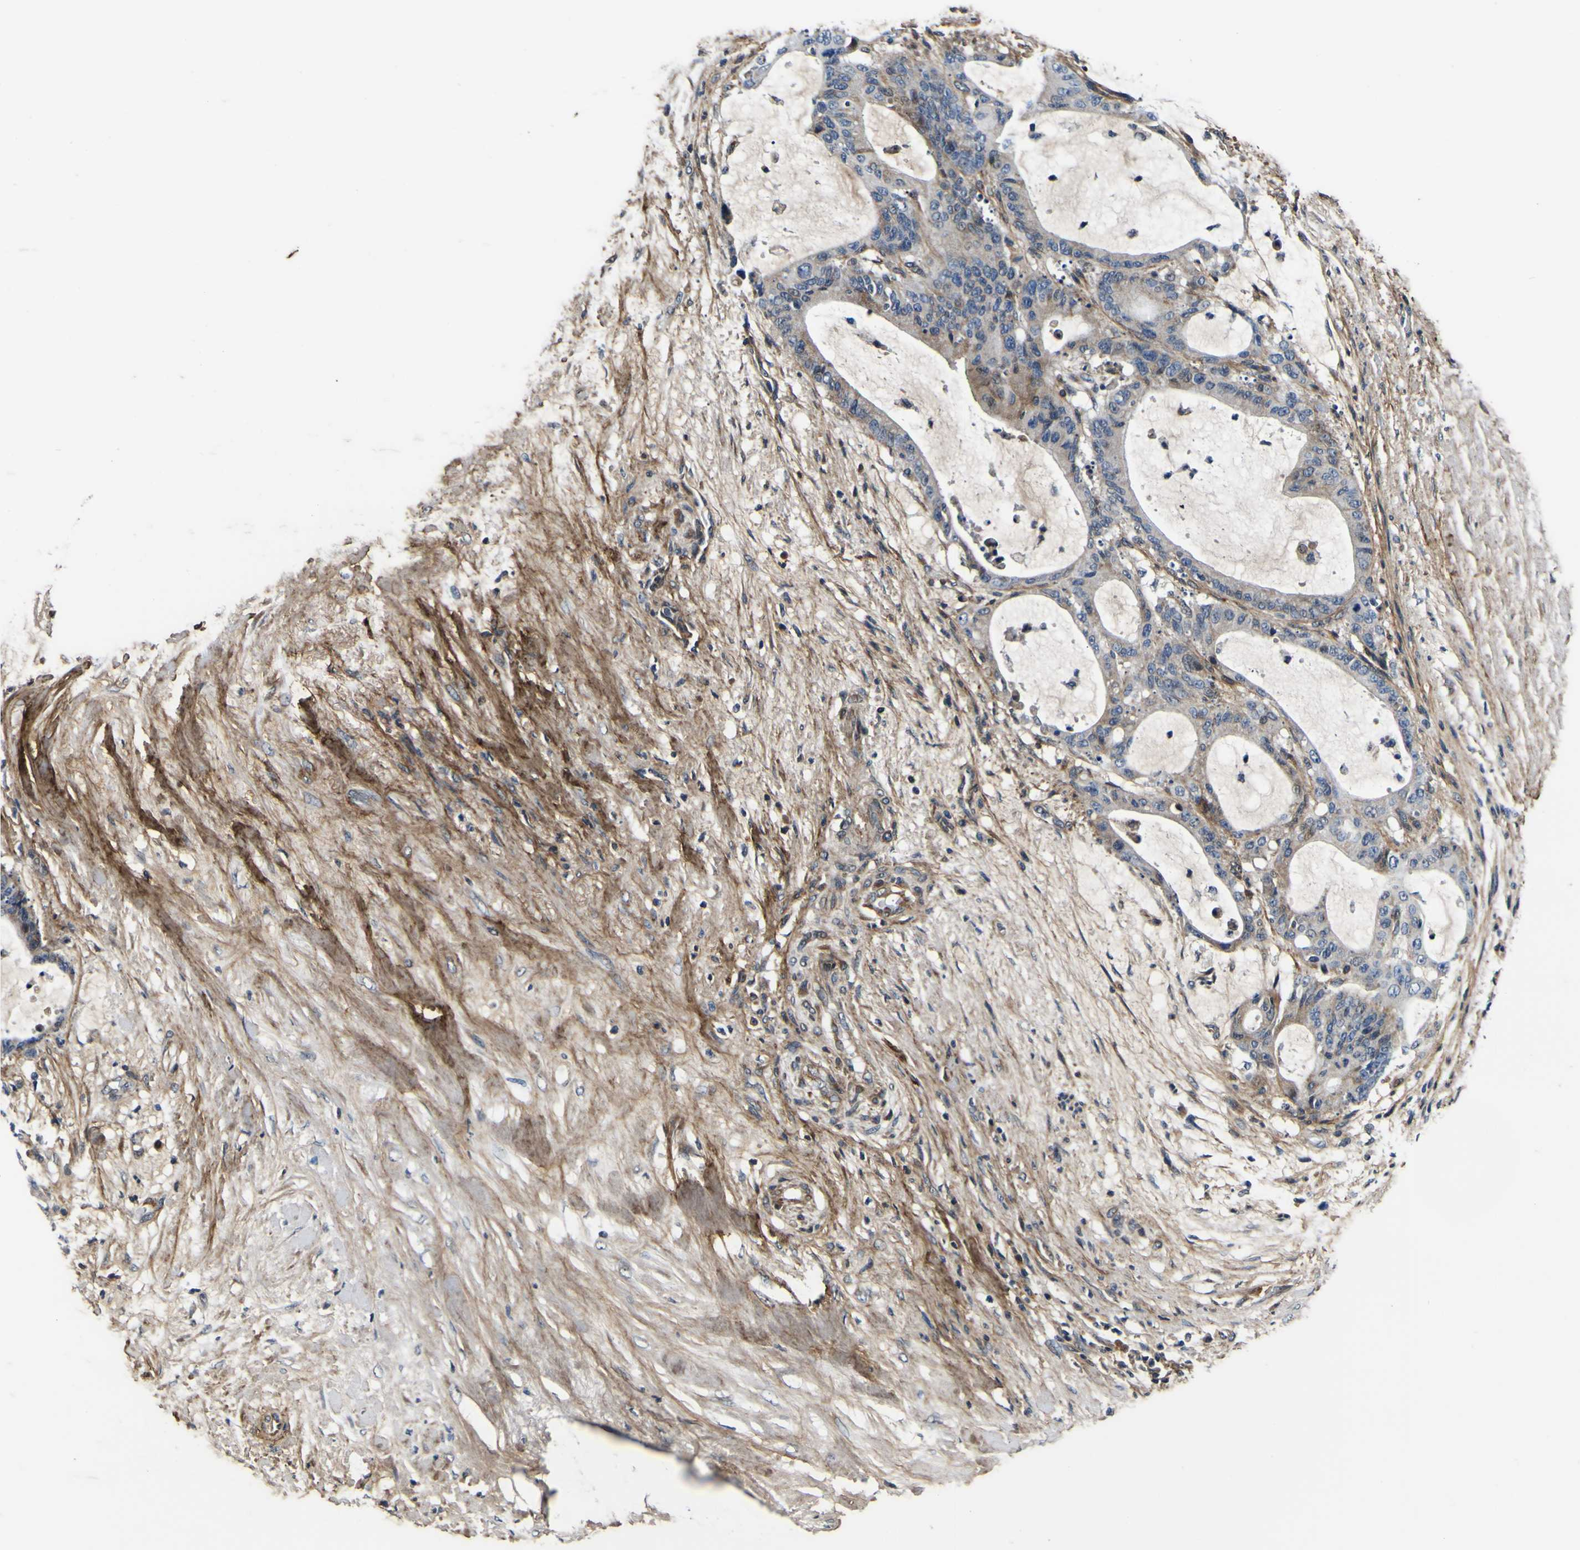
{"staining": {"intensity": "weak", "quantity": "25%-75%", "location": "cytoplasmic/membranous"}, "tissue": "liver cancer", "cell_type": "Tumor cells", "image_type": "cancer", "snomed": [{"axis": "morphology", "description": "Cholangiocarcinoma"}, {"axis": "topography", "description": "Liver"}], "caption": "A brown stain highlights weak cytoplasmic/membranous staining of a protein in cholangiocarcinoma (liver) tumor cells.", "gene": "POSTN", "patient": {"sex": "female", "age": 73}}